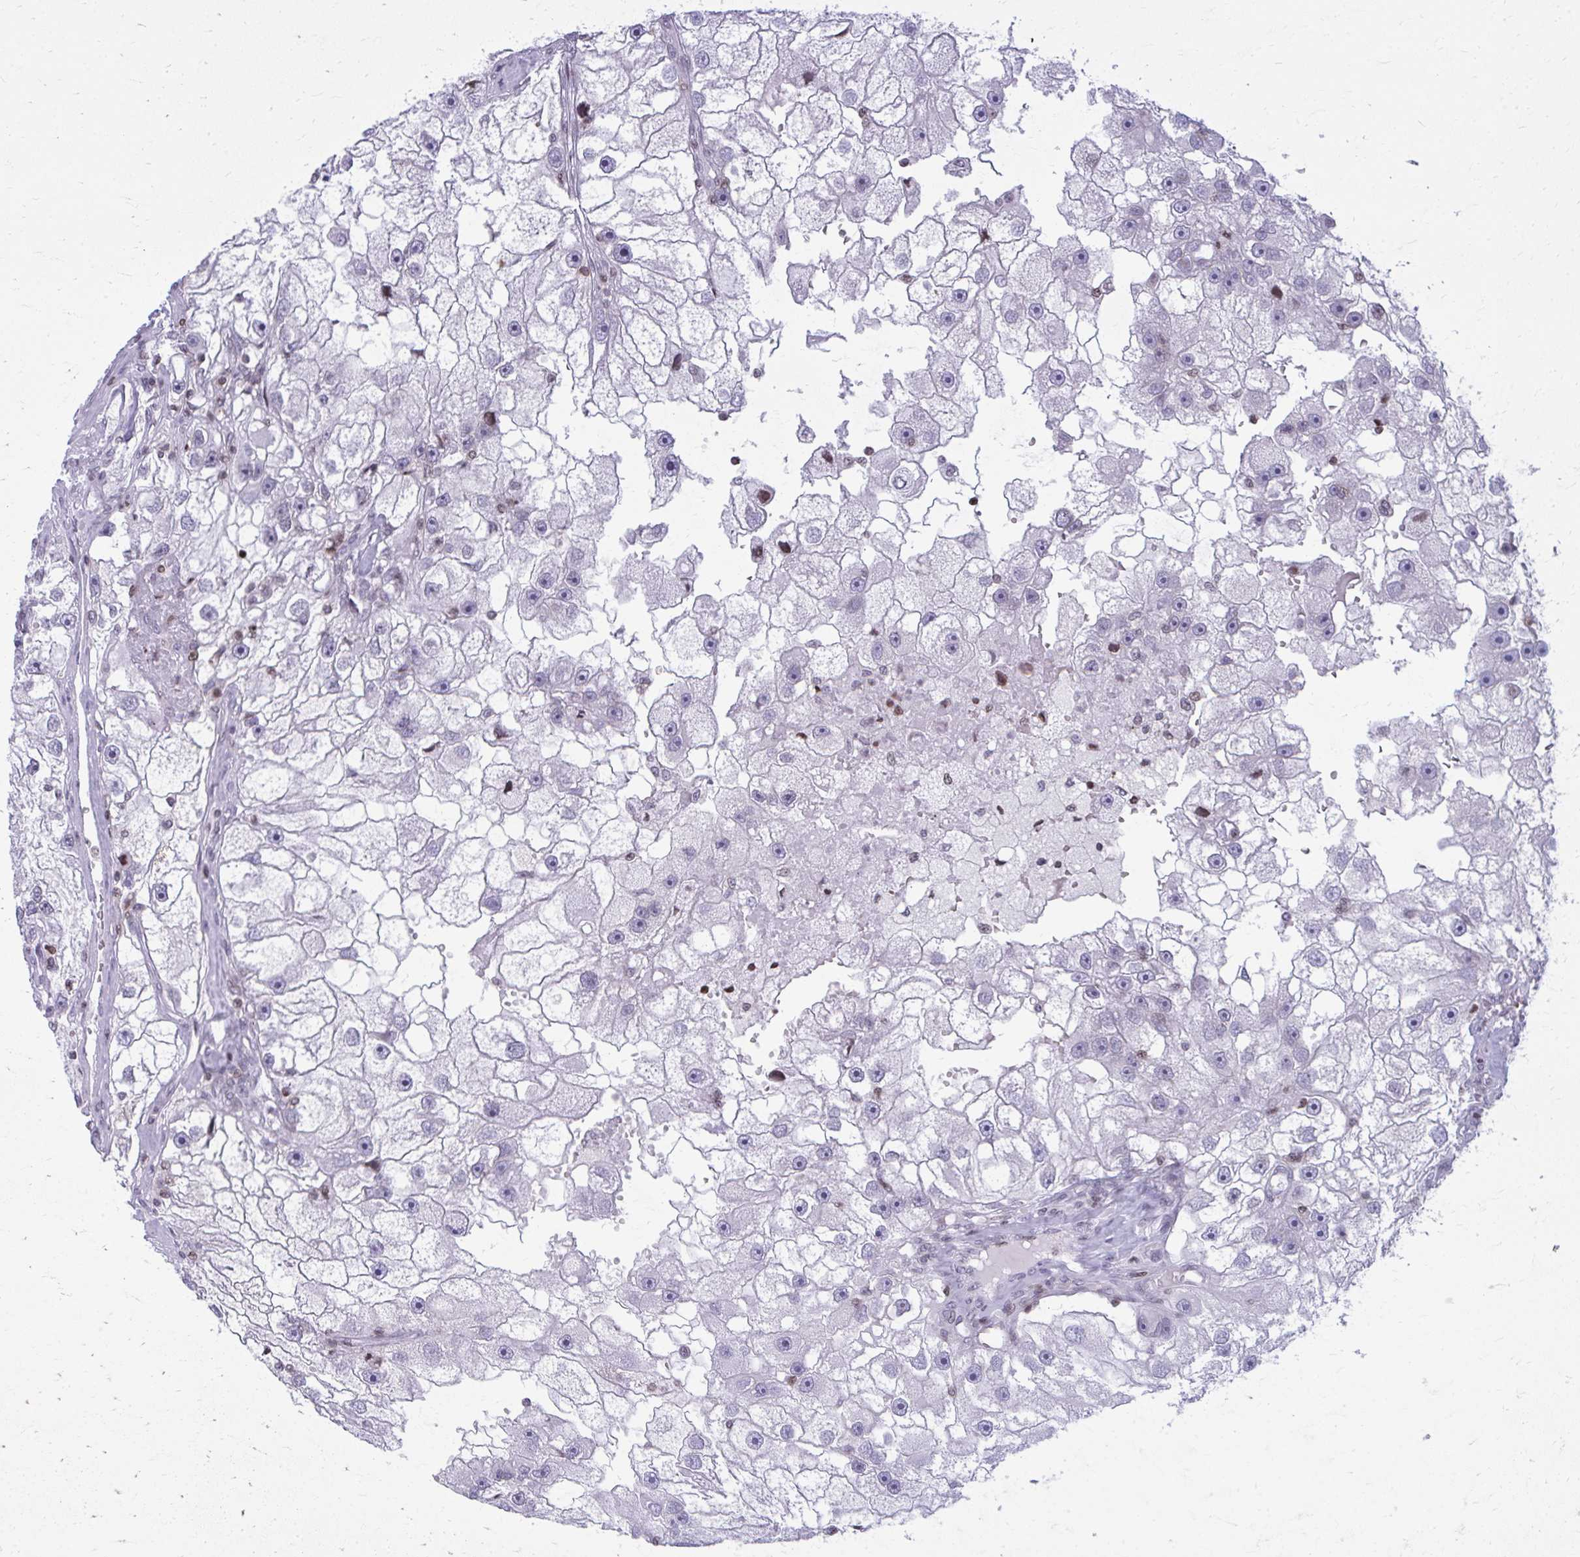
{"staining": {"intensity": "negative", "quantity": "none", "location": "none"}, "tissue": "renal cancer", "cell_type": "Tumor cells", "image_type": "cancer", "snomed": [{"axis": "morphology", "description": "Adenocarcinoma, NOS"}, {"axis": "topography", "description": "Kidney"}], "caption": "The immunohistochemistry micrograph has no significant positivity in tumor cells of renal cancer tissue. (Stains: DAB immunohistochemistry with hematoxylin counter stain, Microscopy: brightfield microscopy at high magnification).", "gene": "AP5M1", "patient": {"sex": "male", "age": 63}}